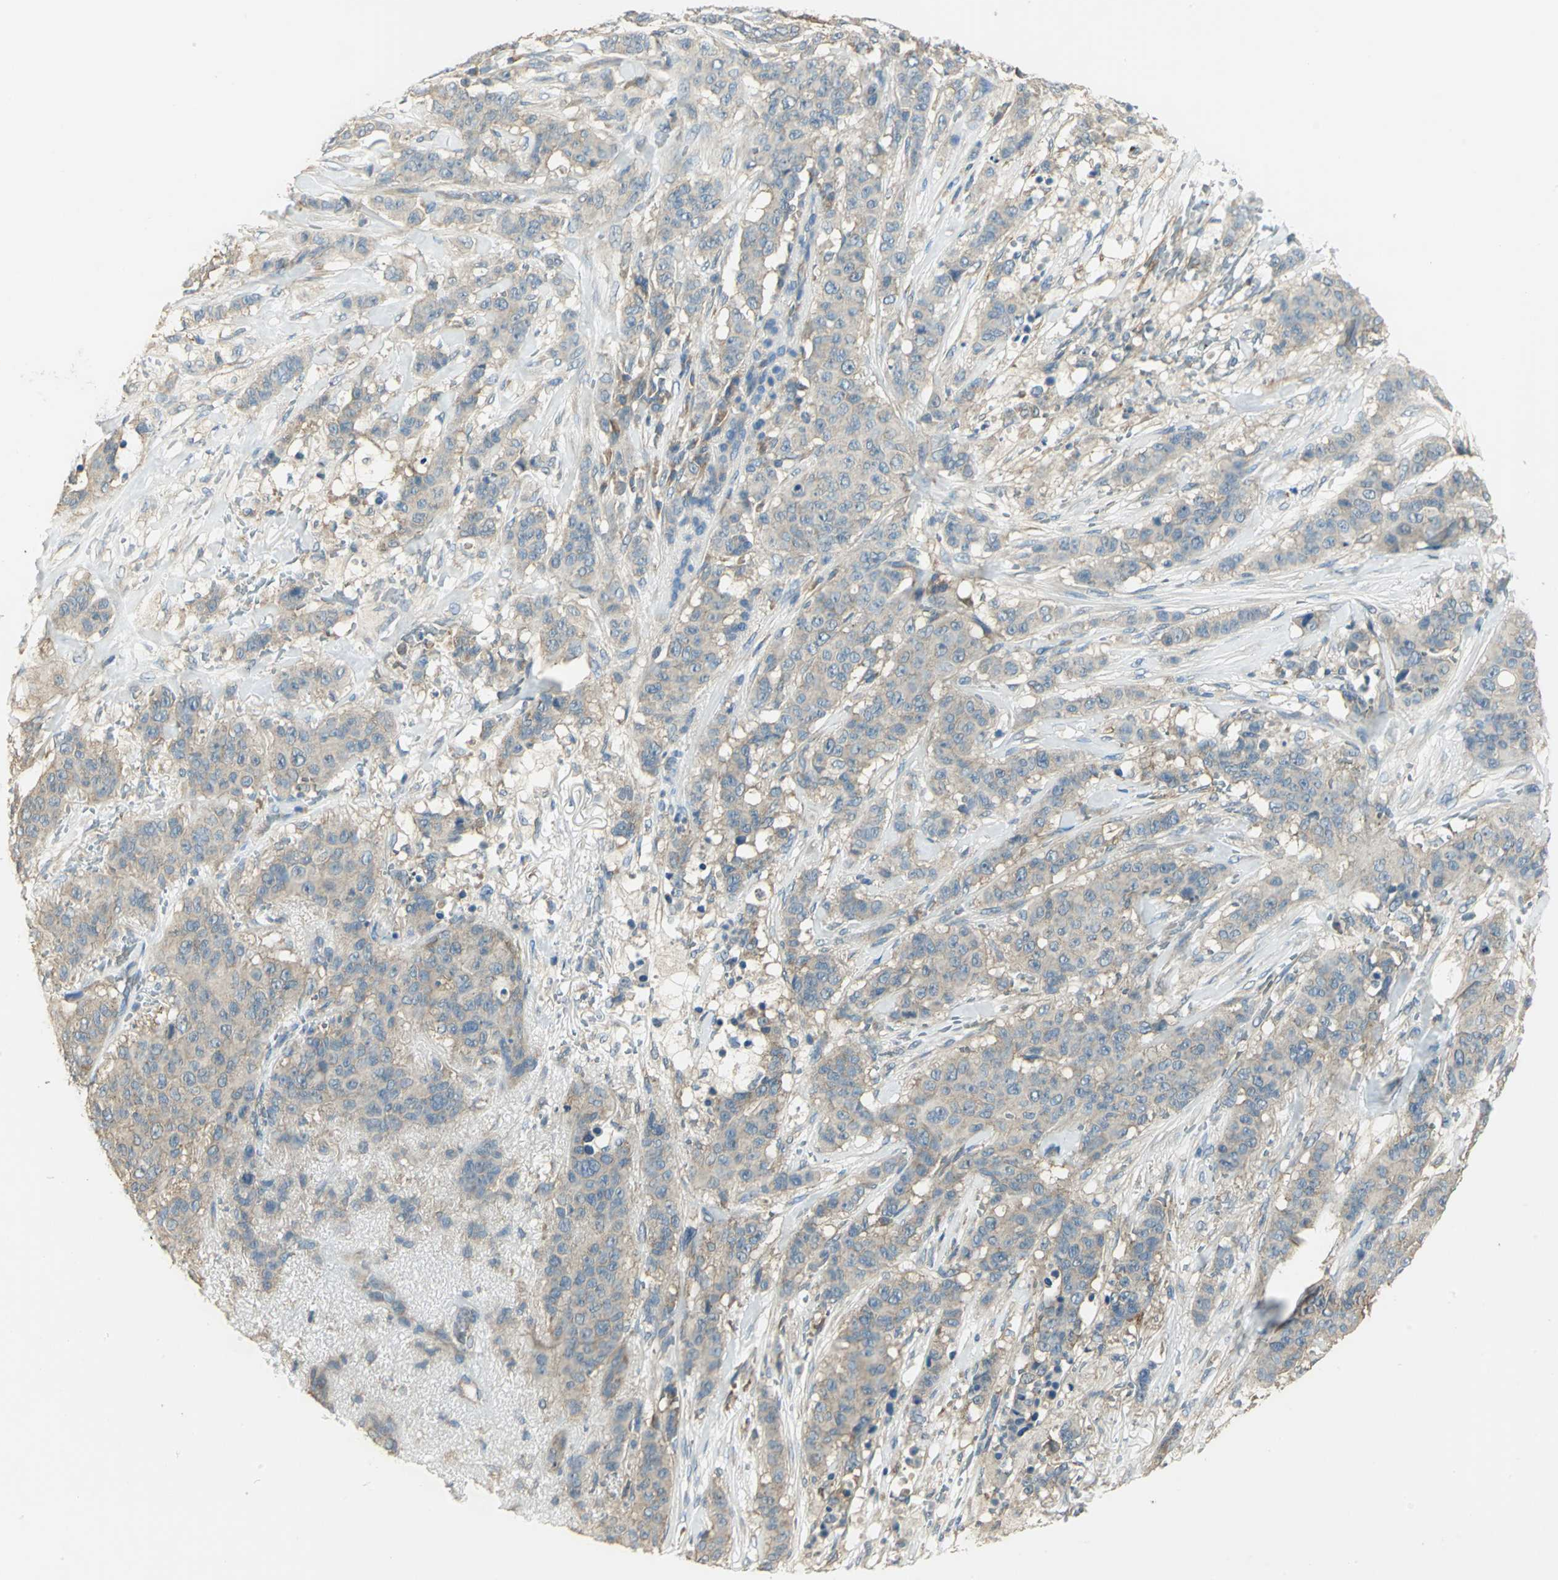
{"staining": {"intensity": "moderate", "quantity": ">75%", "location": "cytoplasmic/membranous"}, "tissue": "breast cancer", "cell_type": "Tumor cells", "image_type": "cancer", "snomed": [{"axis": "morphology", "description": "Duct carcinoma"}, {"axis": "topography", "description": "Breast"}], "caption": "Human breast invasive ductal carcinoma stained with a protein marker shows moderate staining in tumor cells.", "gene": "SHC2", "patient": {"sex": "female", "age": 40}}